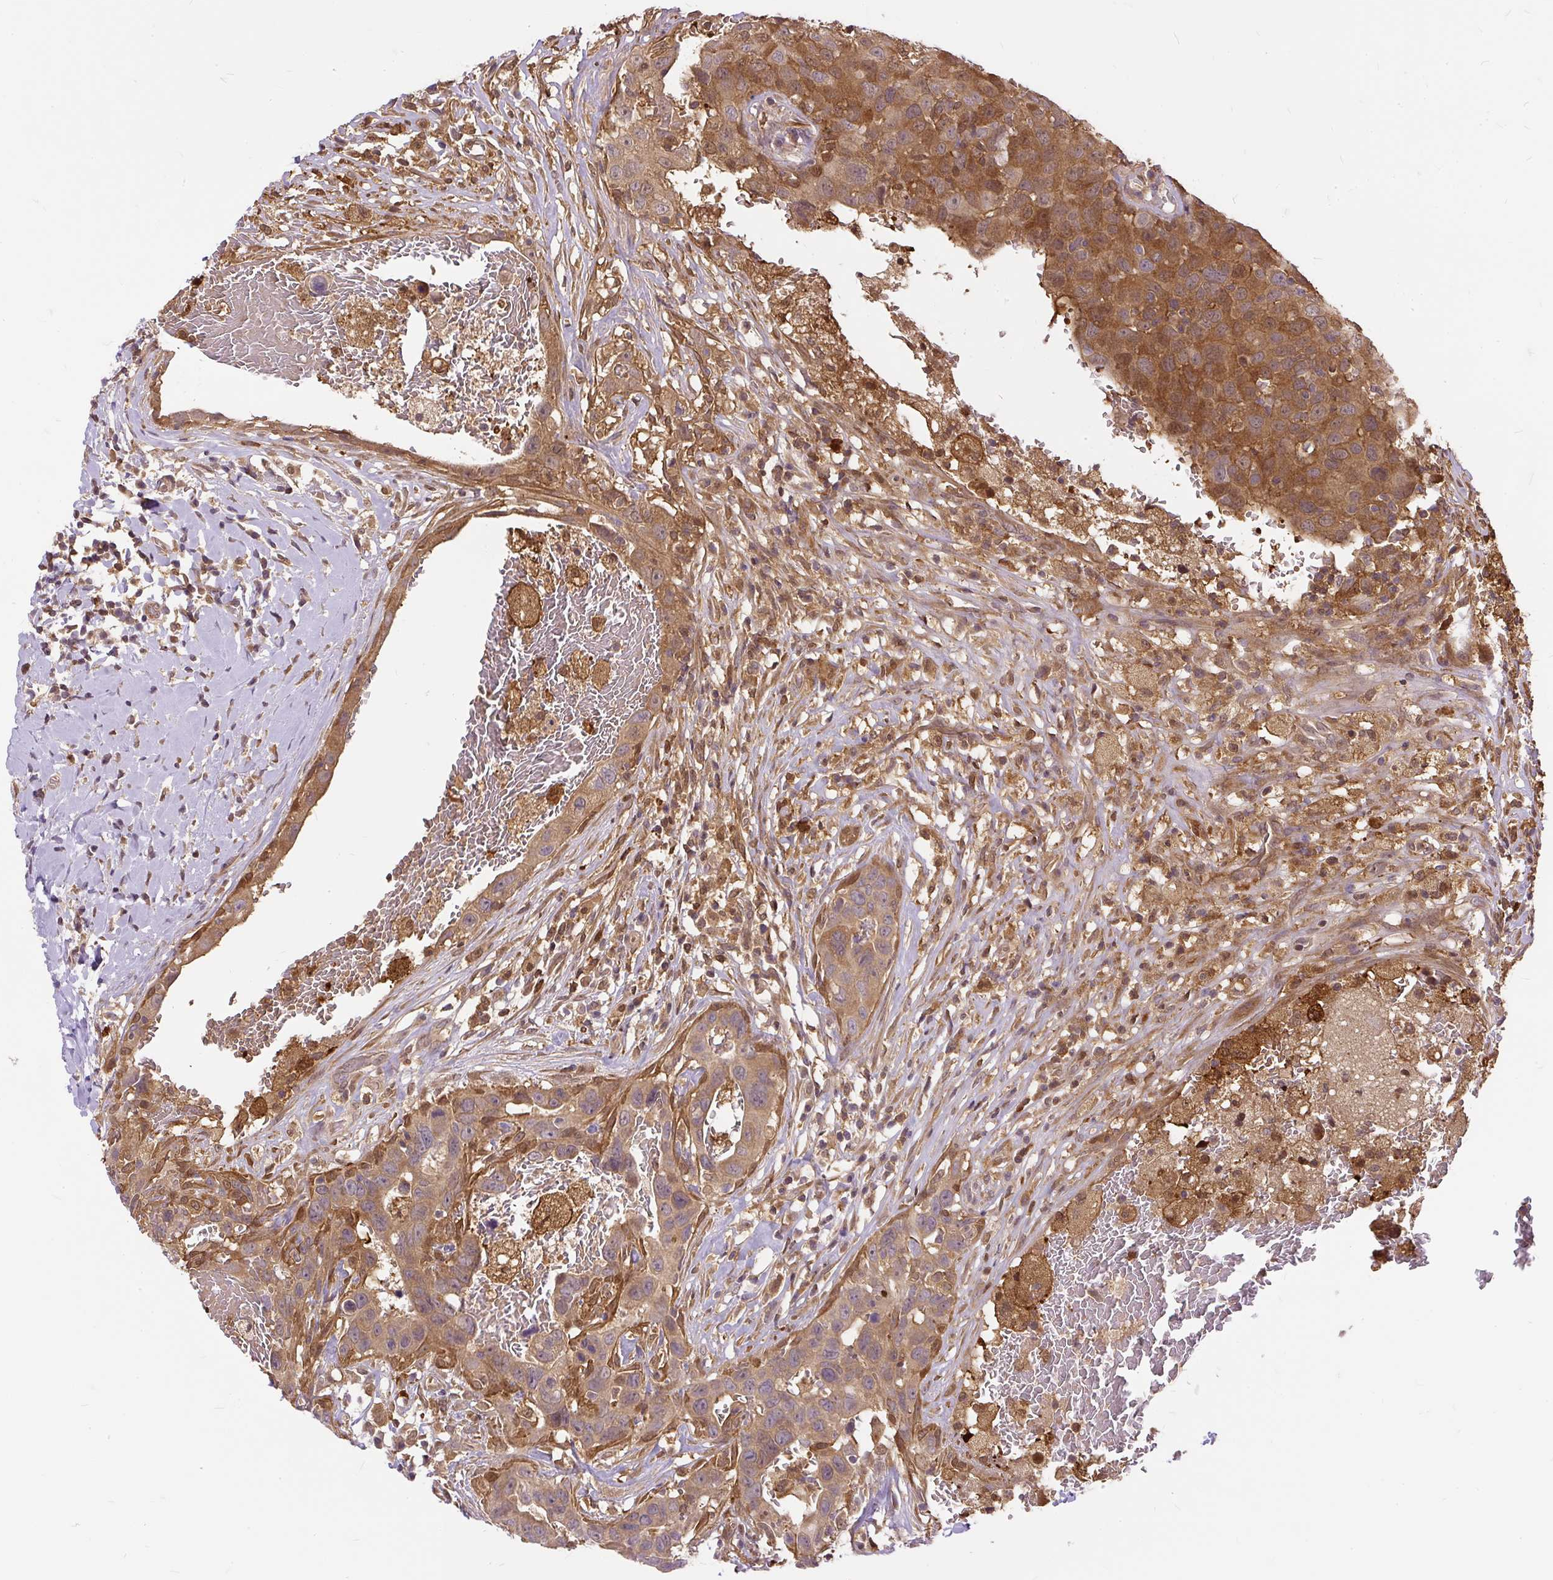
{"staining": {"intensity": "moderate", "quantity": ">75%", "location": "cytoplasmic/membranous"}, "tissue": "breast cancer", "cell_type": "Tumor cells", "image_type": "cancer", "snomed": [{"axis": "morphology", "description": "Duct carcinoma"}, {"axis": "topography", "description": "Breast"}], "caption": "Immunohistochemistry (IHC) staining of breast infiltrating ductal carcinoma, which demonstrates medium levels of moderate cytoplasmic/membranous expression in about >75% of tumor cells indicating moderate cytoplasmic/membranous protein expression. The staining was performed using DAB (3,3'-diaminobenzidine) (brown) for protein detection and nuclei were counterstained in hematoxylin (blue).", "gene": "AP5S1", "patient": {"sex": "female", "age": 27}}